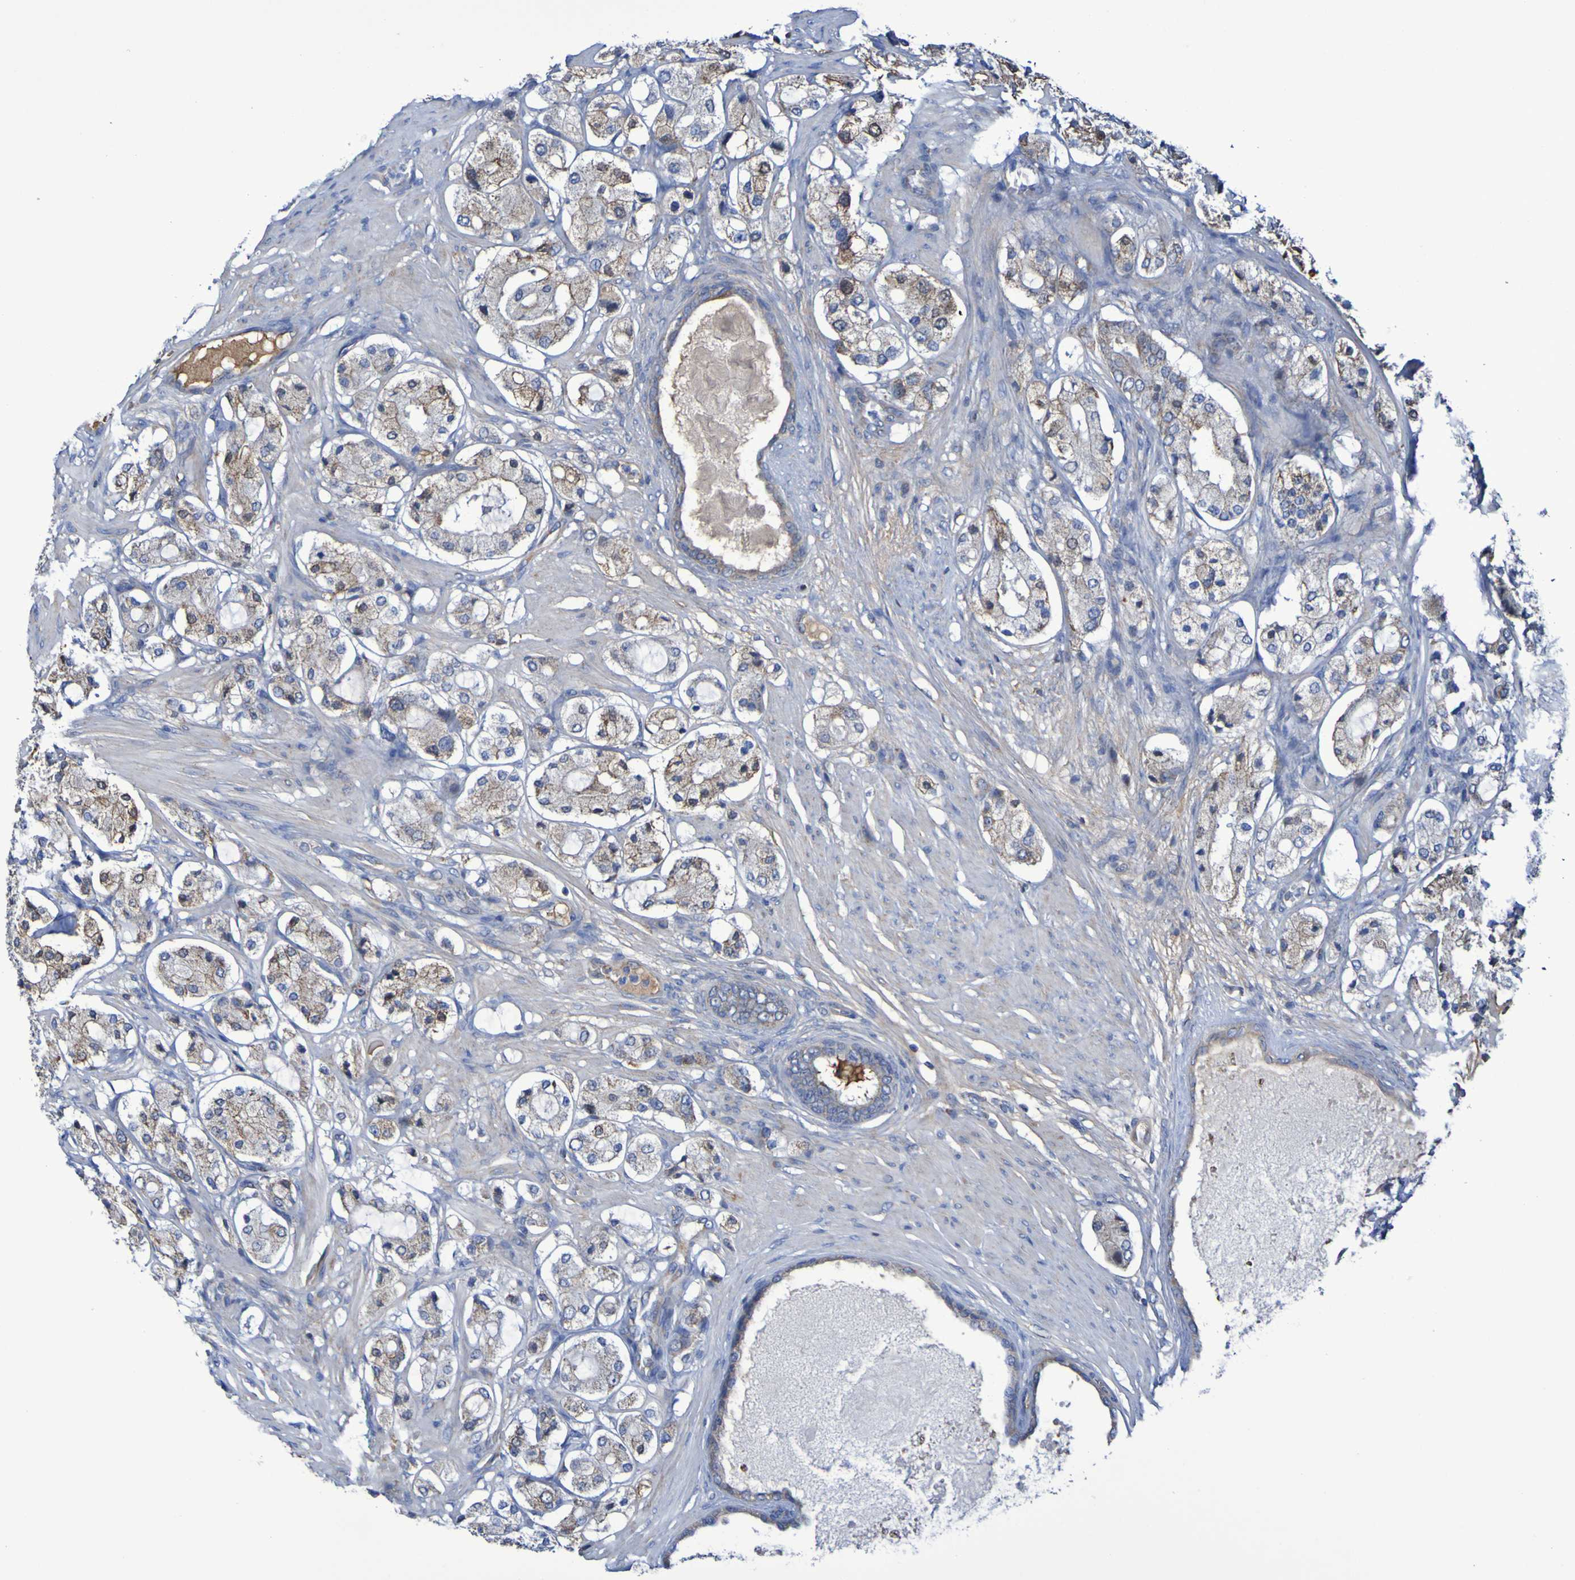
{"staining": {"intensity": "weak", "quantity": ">75%", "location": "cytoplasmic/membranous"}, "tissue": "prostate cancer", "cell_type": "Tumor cells", "image_type": "cancer", "snomed": [{"axis": "morphology", "description": "Adenocarcinoma, High grade"}, {"axis": "topography", "description": "Prostate"}], "caption": "Protein staining demonstrates weak cytoplasmic/membranous expression in about >75% of tumor cells in prostate cancer (high-grade adenocarcinoma).", "gene": "CNTN2", "patient": {"sex": "male", "age": 65}}